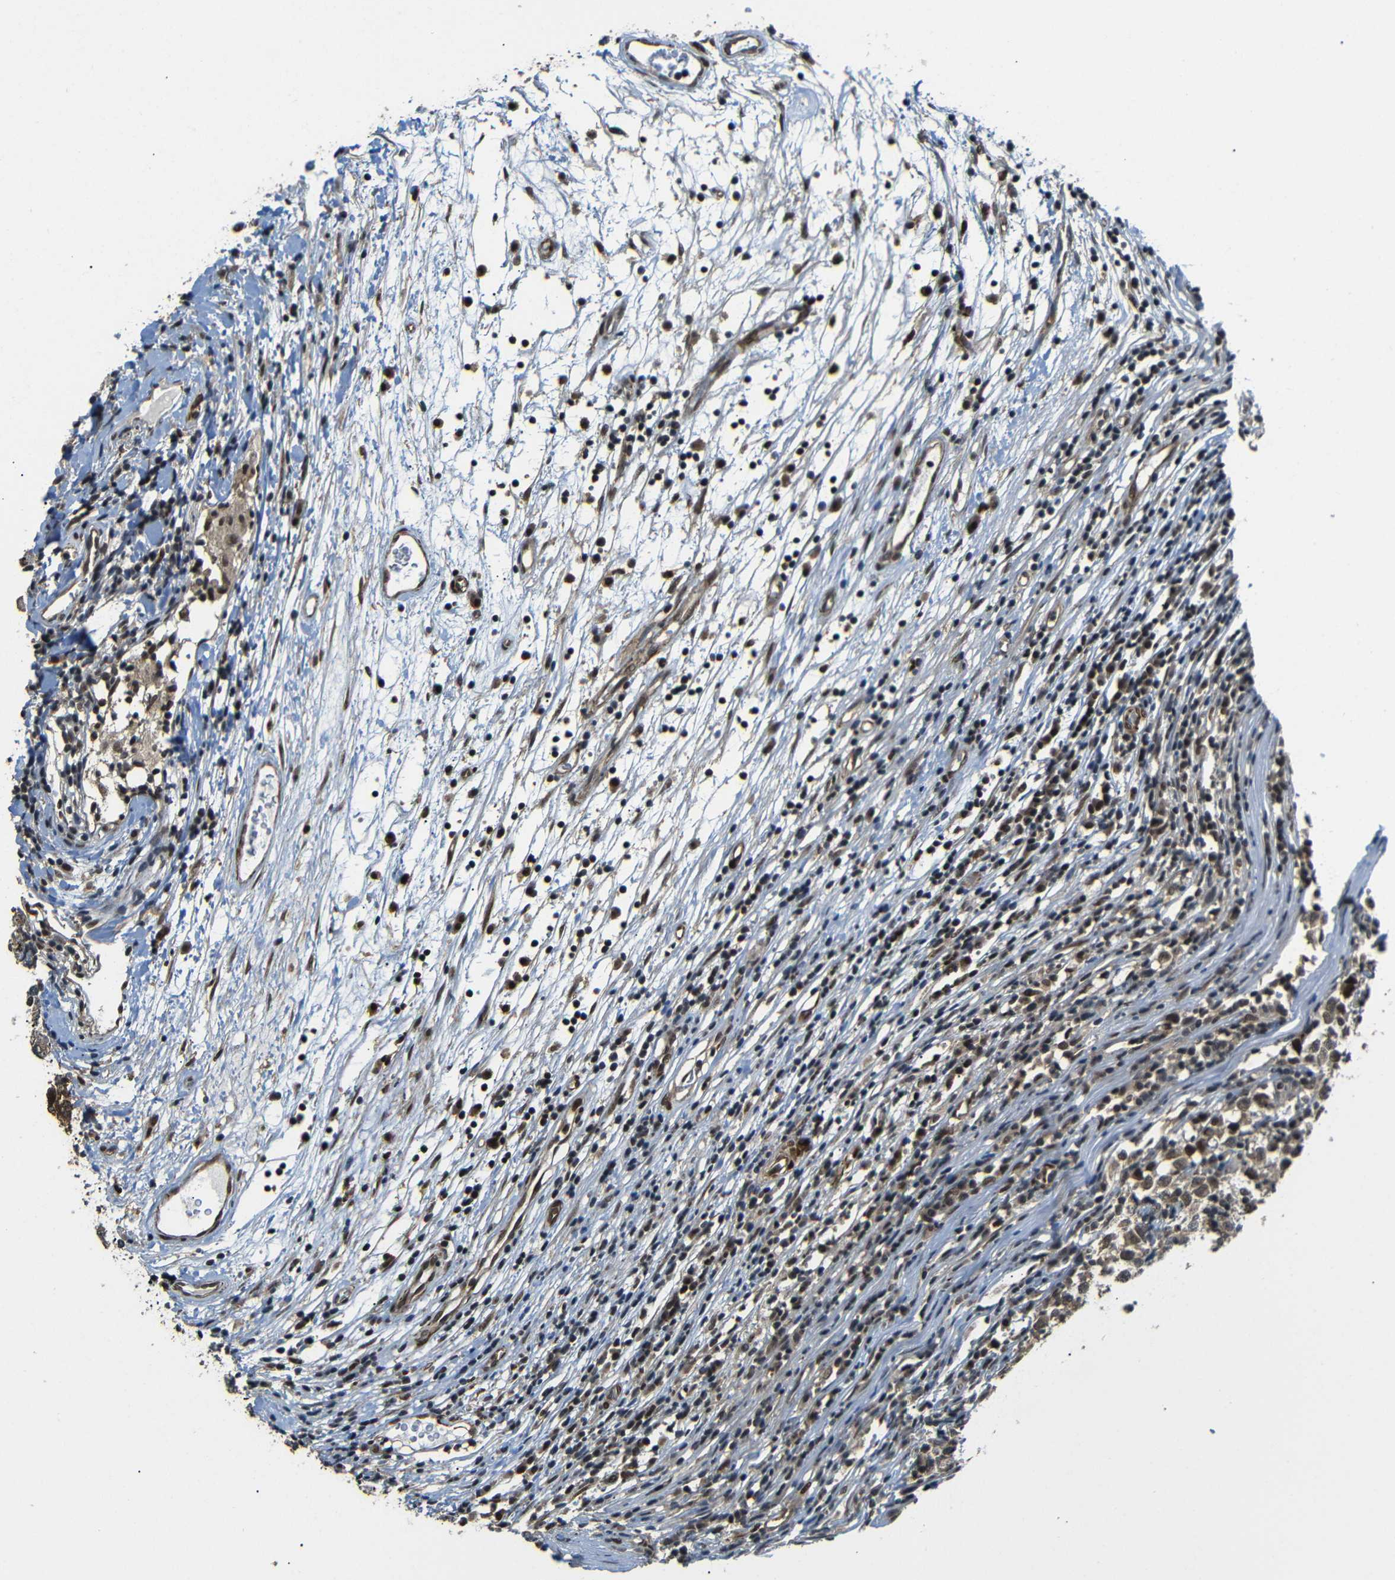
{"staining": {"intensity": "moderate", "quantity": ">75%", "location": "cytoplasmic/membranous,nuclear"}, "tissue": "testis cancer", "cell_type": "Tumor cells", "image_type": "cancer", "snomed": [{"axis": "morphology", "description": "Seminoma, NOS"}, {"axis": "topography", "description": "Testis"}], "caption": "Immunohistochemical staining of human seminoma (testis) demonstrates medium levels of moderate cytoplasmic/membranous and nuclear protein expression in about >75% of tumor cells.", "gene": "TBX2", "patient": {"sex": "male", "age": 65}}